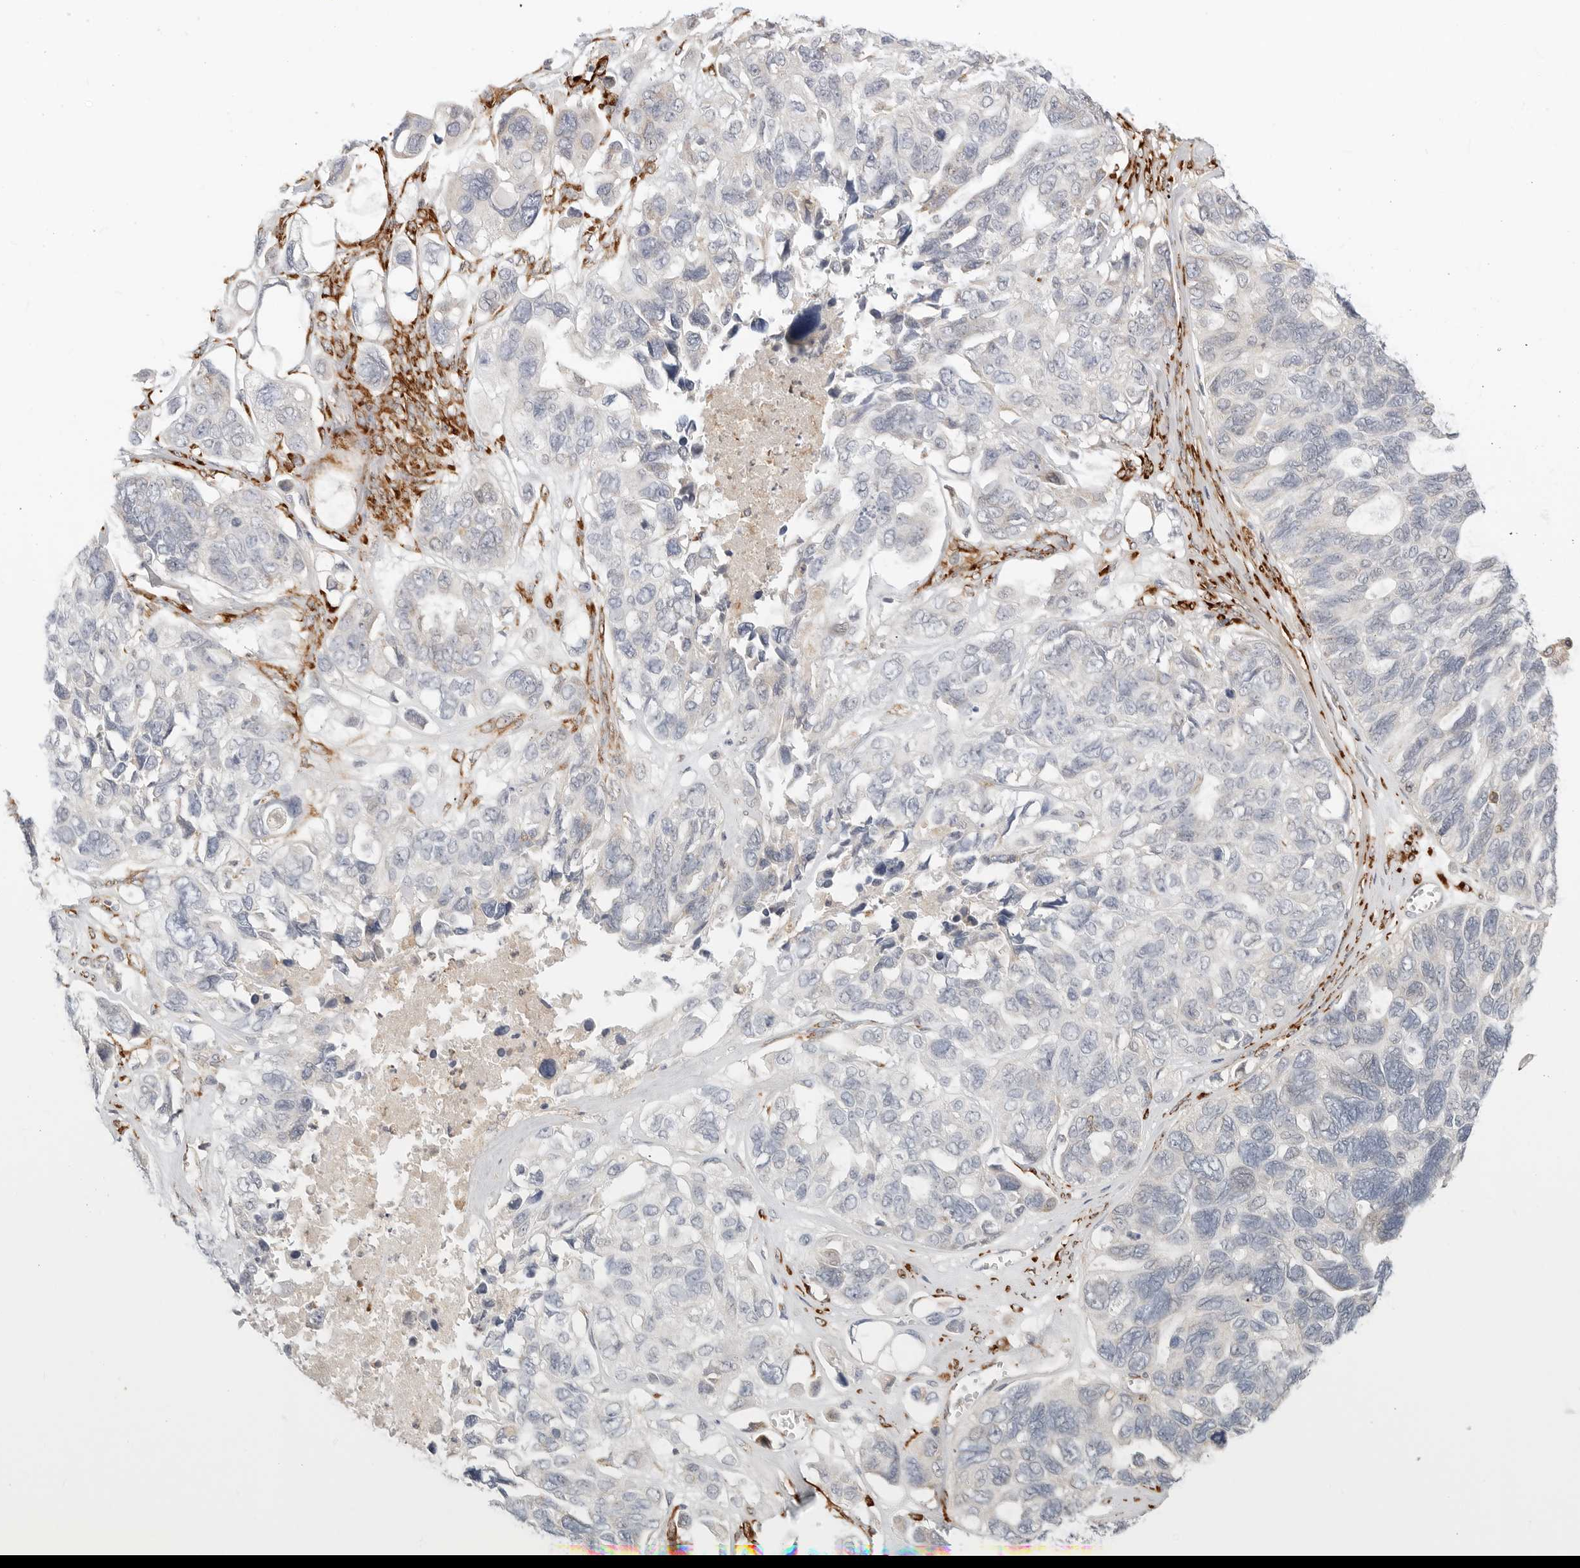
{"staining": {"intensity": "negative", "quantity": "none", "location": "none"}, "tissue": "ovarian cancer", "cell_type": "Tumor cells", "image_type": "cancer", "snomed": [{"axis": "morphology", "description": "Cystadenocarcinoma, serous, NOS"}, {"axis": "topography", "description": "Ovary"}], "caption": "Tumor cells show no significant protein expression in serous cystadenocarcinoma (ovarian).", "gene": "C1QTNF1", "patient": {"sex": "female", "age": 79}}